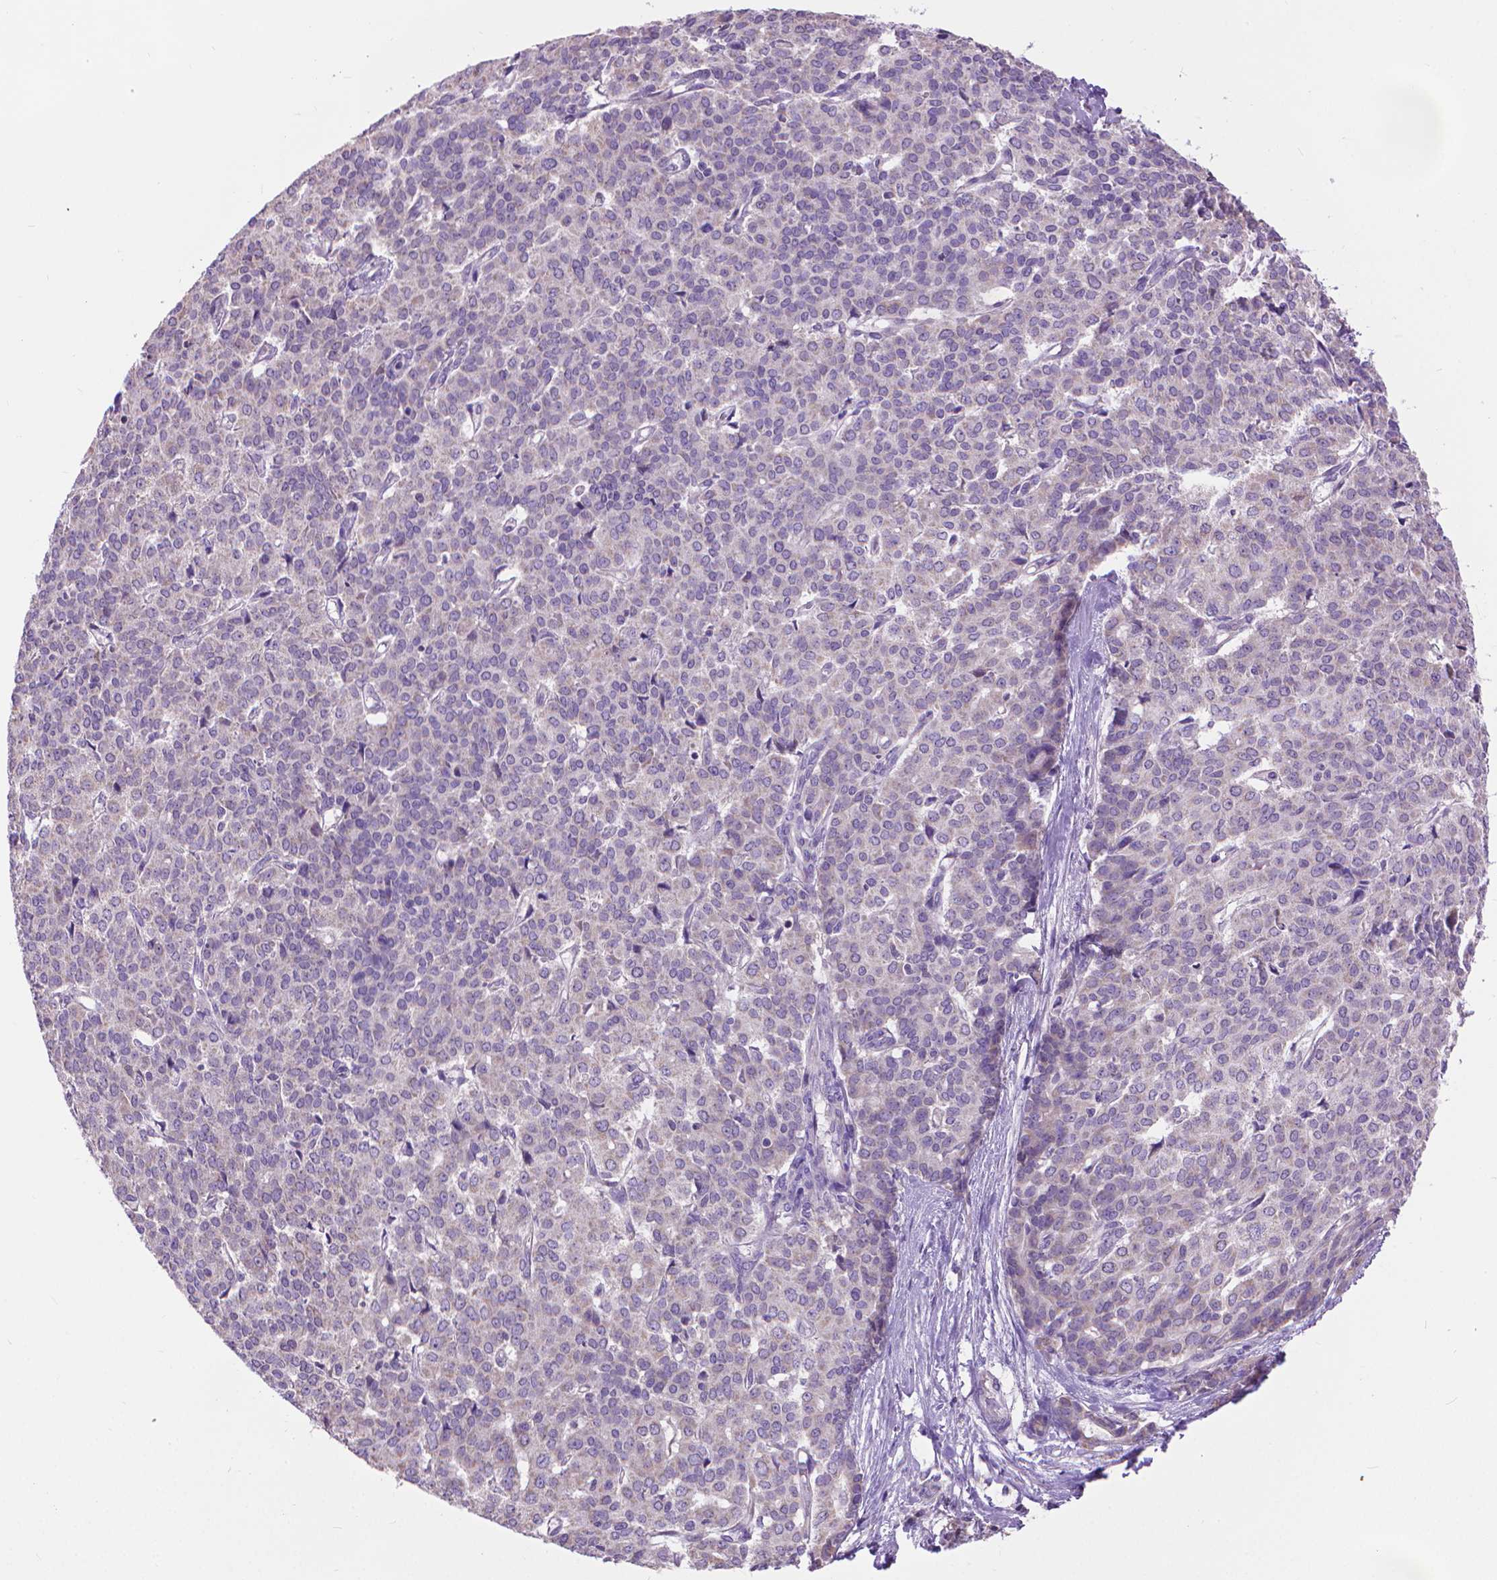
{"staining": {"intensity": "weak", "quantity": "<25%", "location": "cytoplasmic/membranous"}, "tissue": "liver cancer", "cell_type": "Tumor cells", "image_type": "cancer", "snomed": [{"axis": "morphology", "description": "Cholangiocarcinoma"}, {"axis": "topography", "description": "Liver"}], "caption": "A photomicrograph of liver cancer (cholangiocarcinoma) stained for a protein reveals no brown staining in tumor cells.", "gene": "SYN1", "patient": {"sex": "female", "age": 47}}